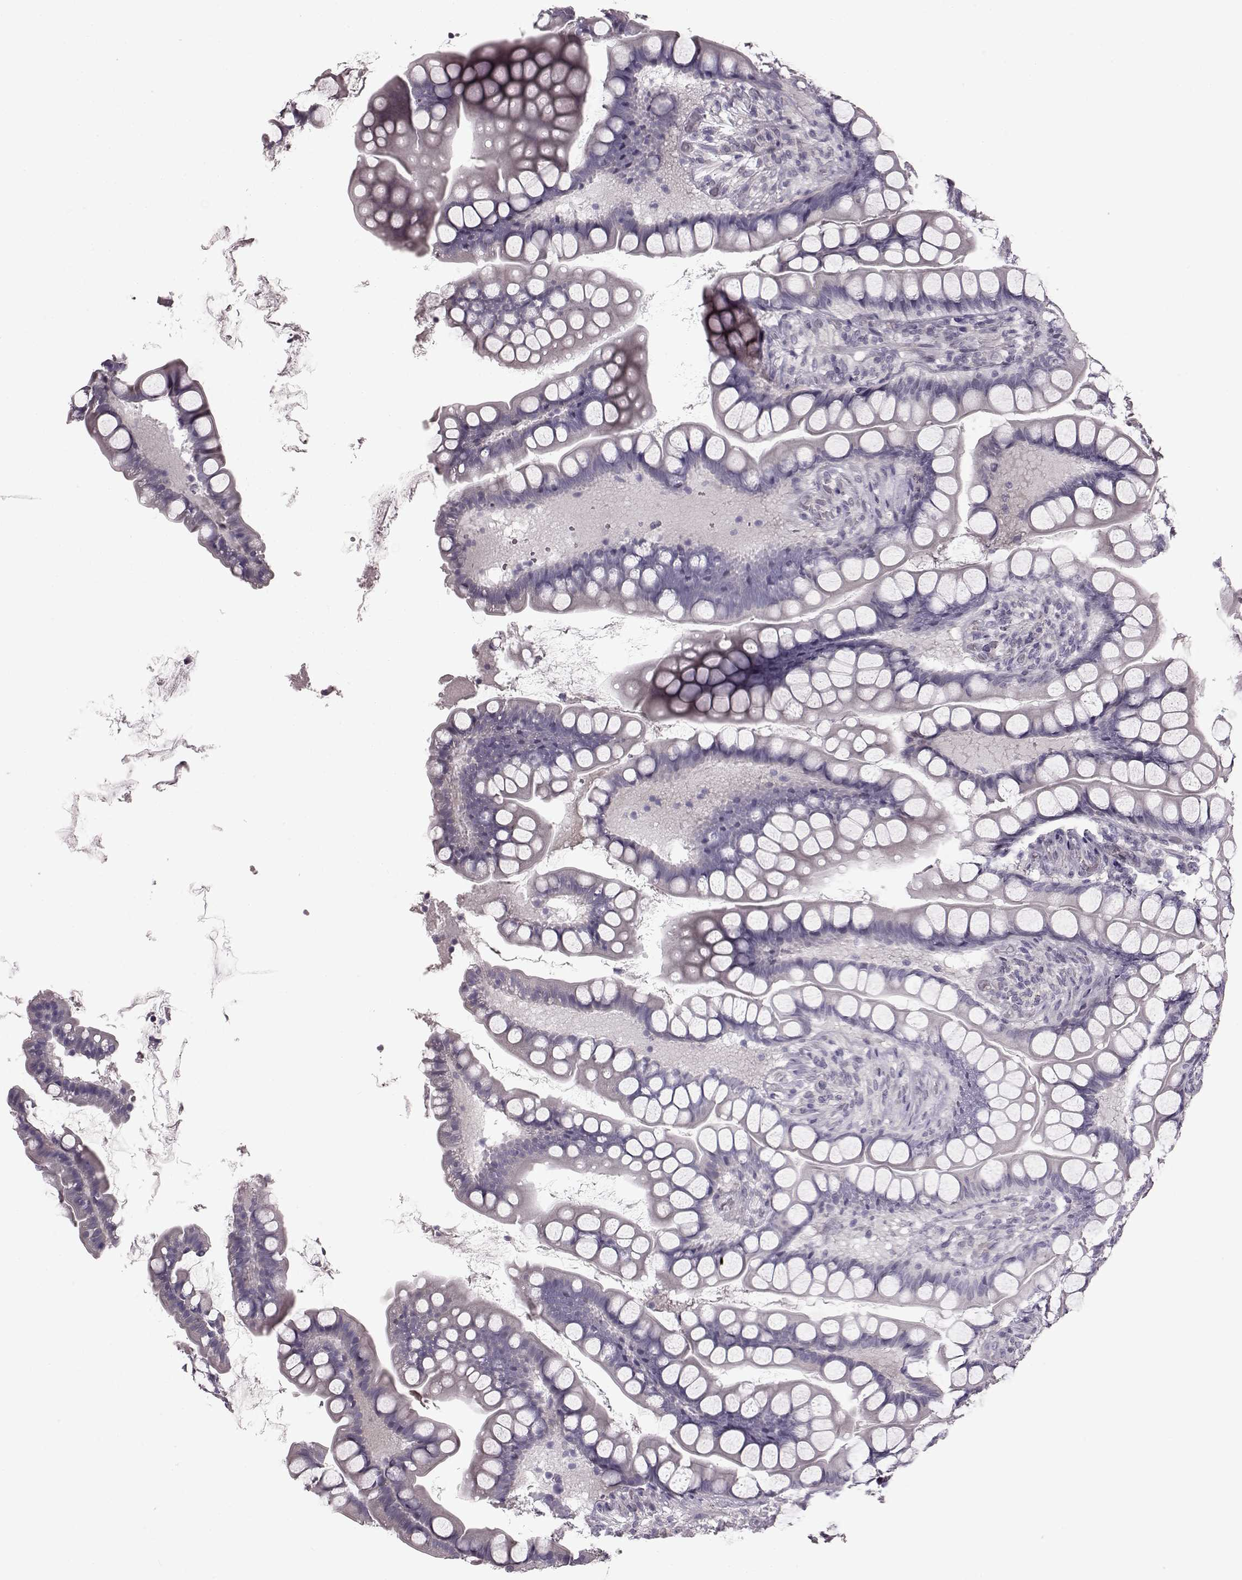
{"staining": {"intensity": "negative", "quantity": "none", "location": "none"}, "tissue": "small intestine", "cell_type": "Glandular cells", "image_type": "normal", "snomed": [{"axis": "morphology", "description": "Normal tissue, NOS"}, {"axis": "topography", "description": "Small intestine"}], "caption": "Histopathology image shows no significant protein staining in glandular cells of benign small intestine.", "gene": "TCHHL1", "patient": {"sex": "male", "age": 70}}